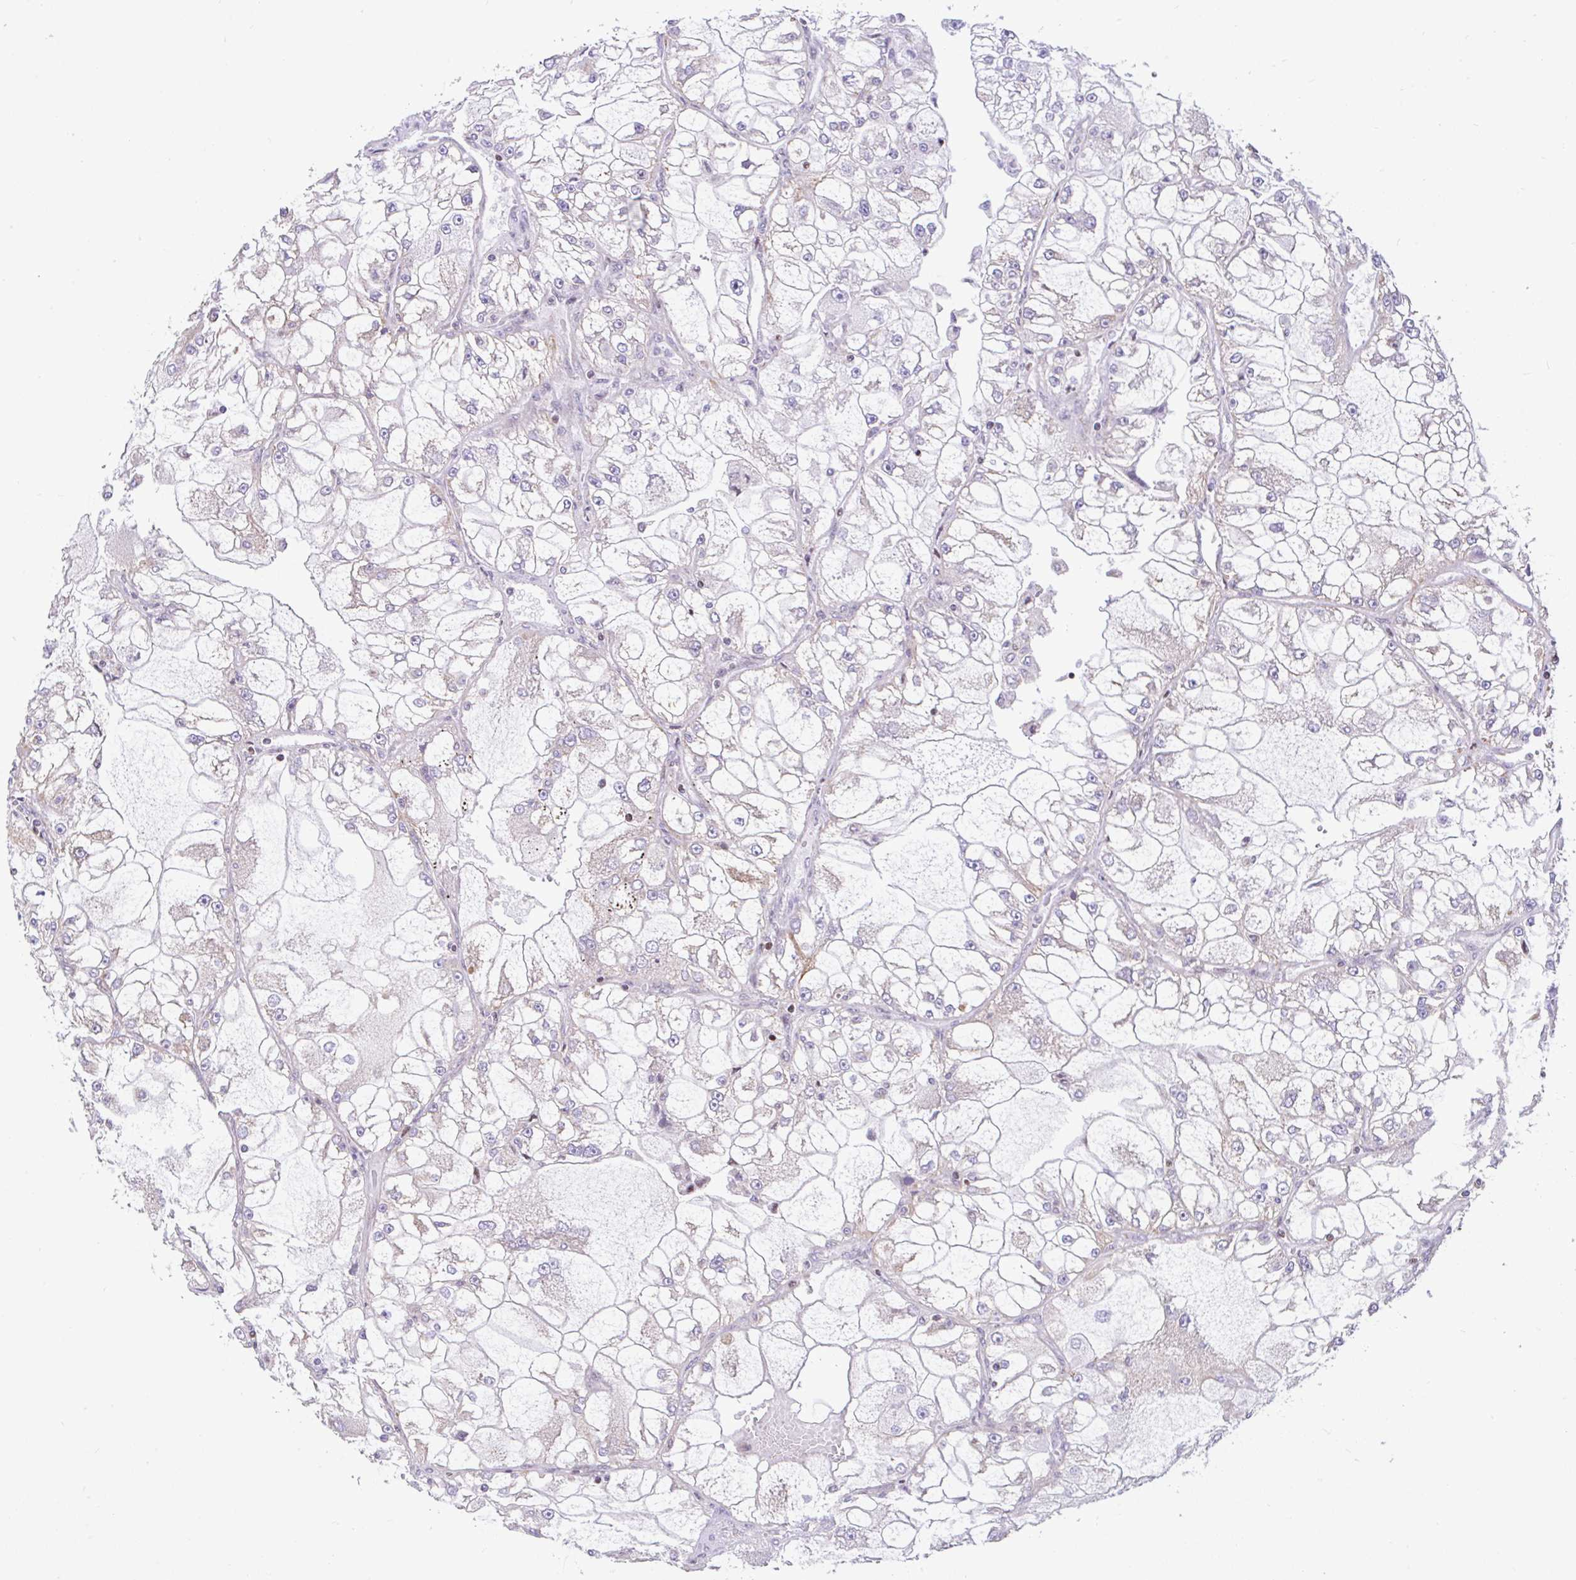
{"staining": {"intensity": "negative", "quantity": "none", "location": "none"}, "tissue": "renal cancer", "cell_type": "Tumor cells", "image_type": "cancer", "snomed": [{"axis": "morphology", "description": "Adenocarcinoma, NOS"}, {"axis": "topography", "description": "Kidney"}], "caption": "DAB (3,3'-diaminobenzidine) immunohistochemical staining of adenocarcinoma (renal) displays no significant expression in tumor cells. (Stains: DAB immunohistochemistry (IHC) with hematoxylin counter stain, Microscopy: brightfield microscopy at high magnification).", "gene": "FIGNL1", "patient": {"sex": "female", "age": 72}}